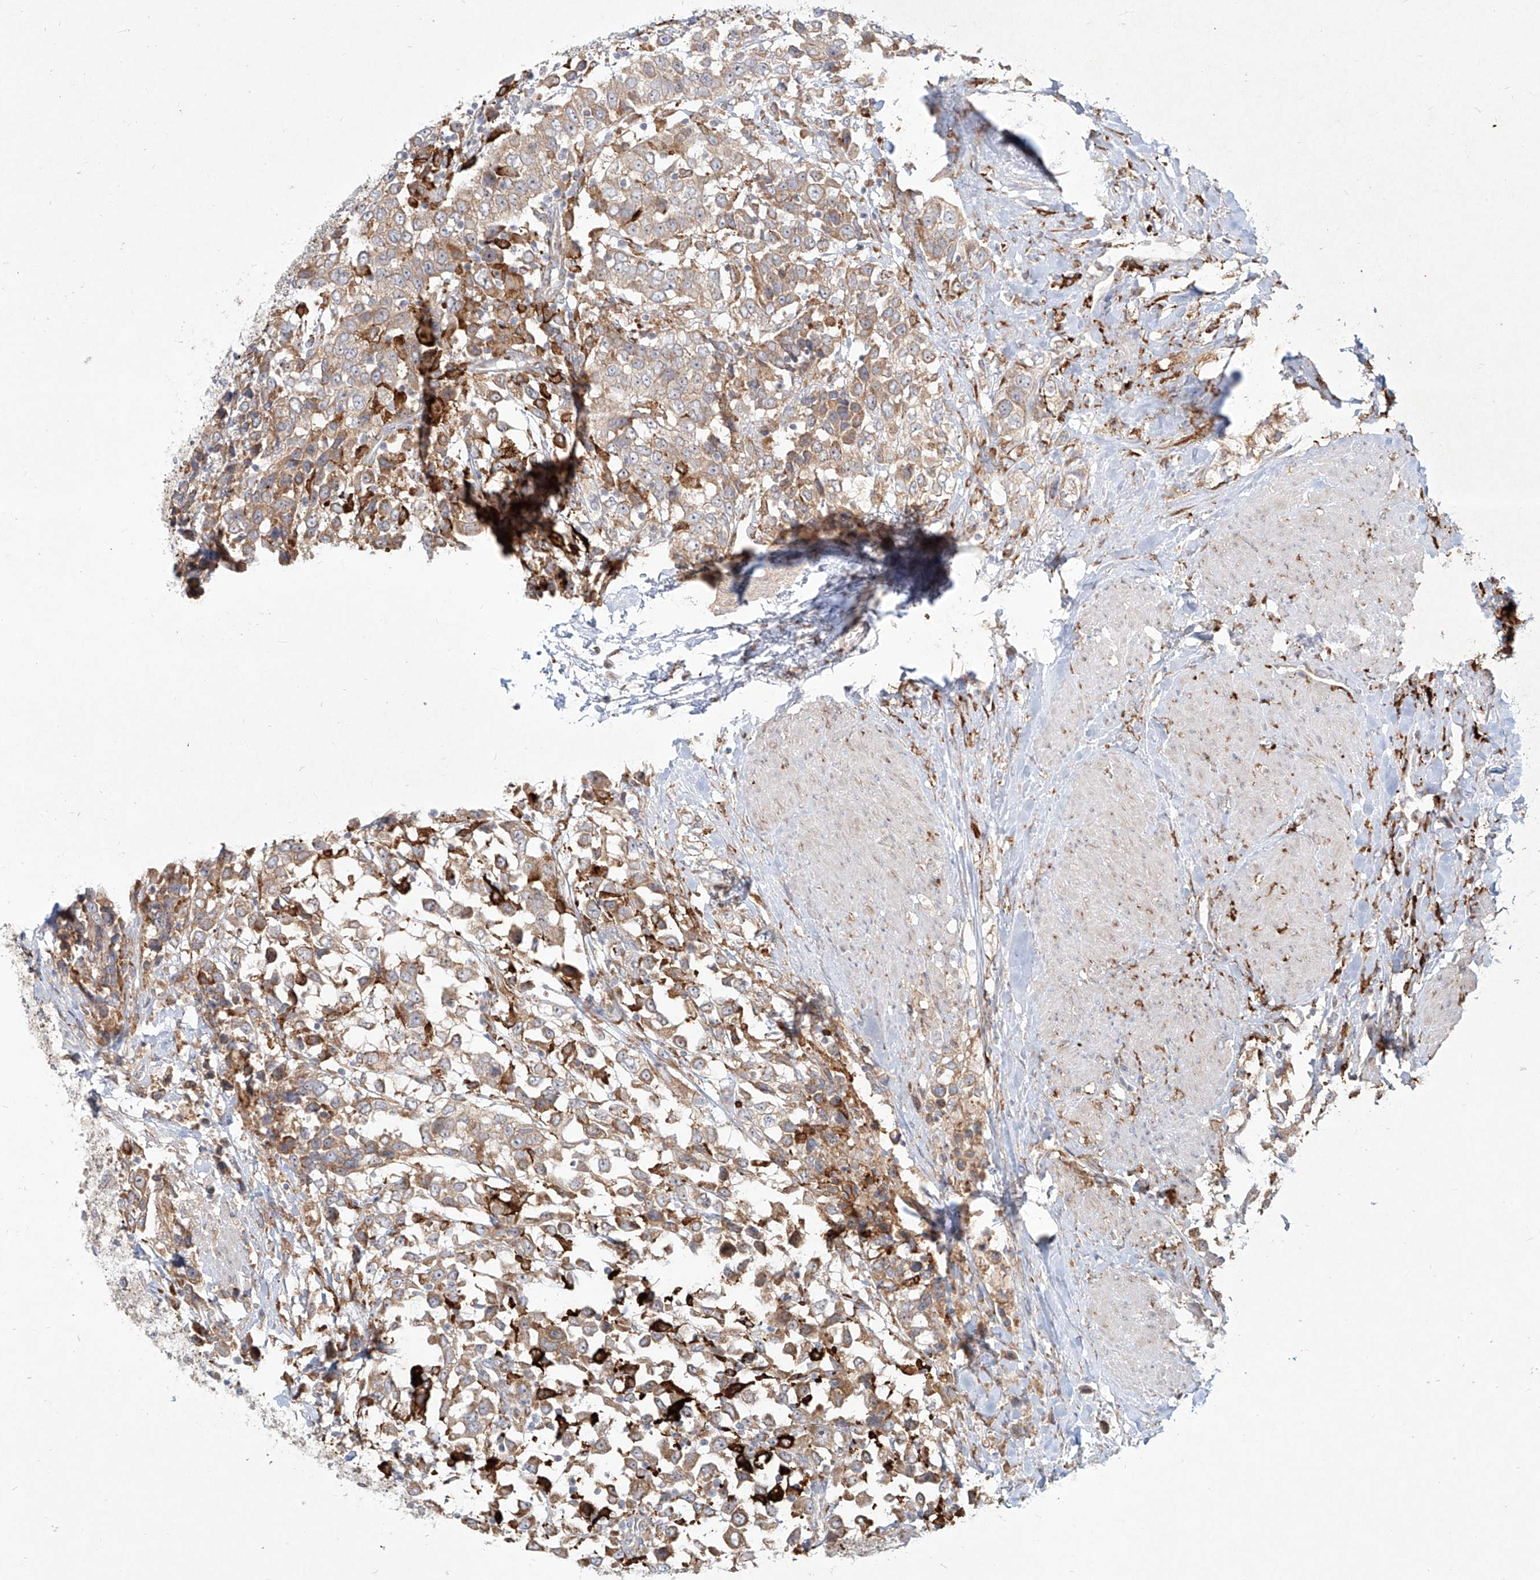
{"staining": {"intensity": "weak", "quantity": "25%-75%", "location": "cytoplasmic/membranous"}, "tissue": "urothelial cancer", "cell_type": "Tumor cells", "image_type": "cancer", "snomed": [{"axis": "morphology", "description": "Urothelial carcinoma, High grade"}, {"axis": "topography", "description": "Urinary bladder"}], "caption": "Immunohistochemical staining of urothelial cancer exhibits low levels of weak cytoplasmic/membranous positivity in about 25%-75% of tumor cells.", "gene": "CD209", "patient": {"sex": "female", "age": 80}}